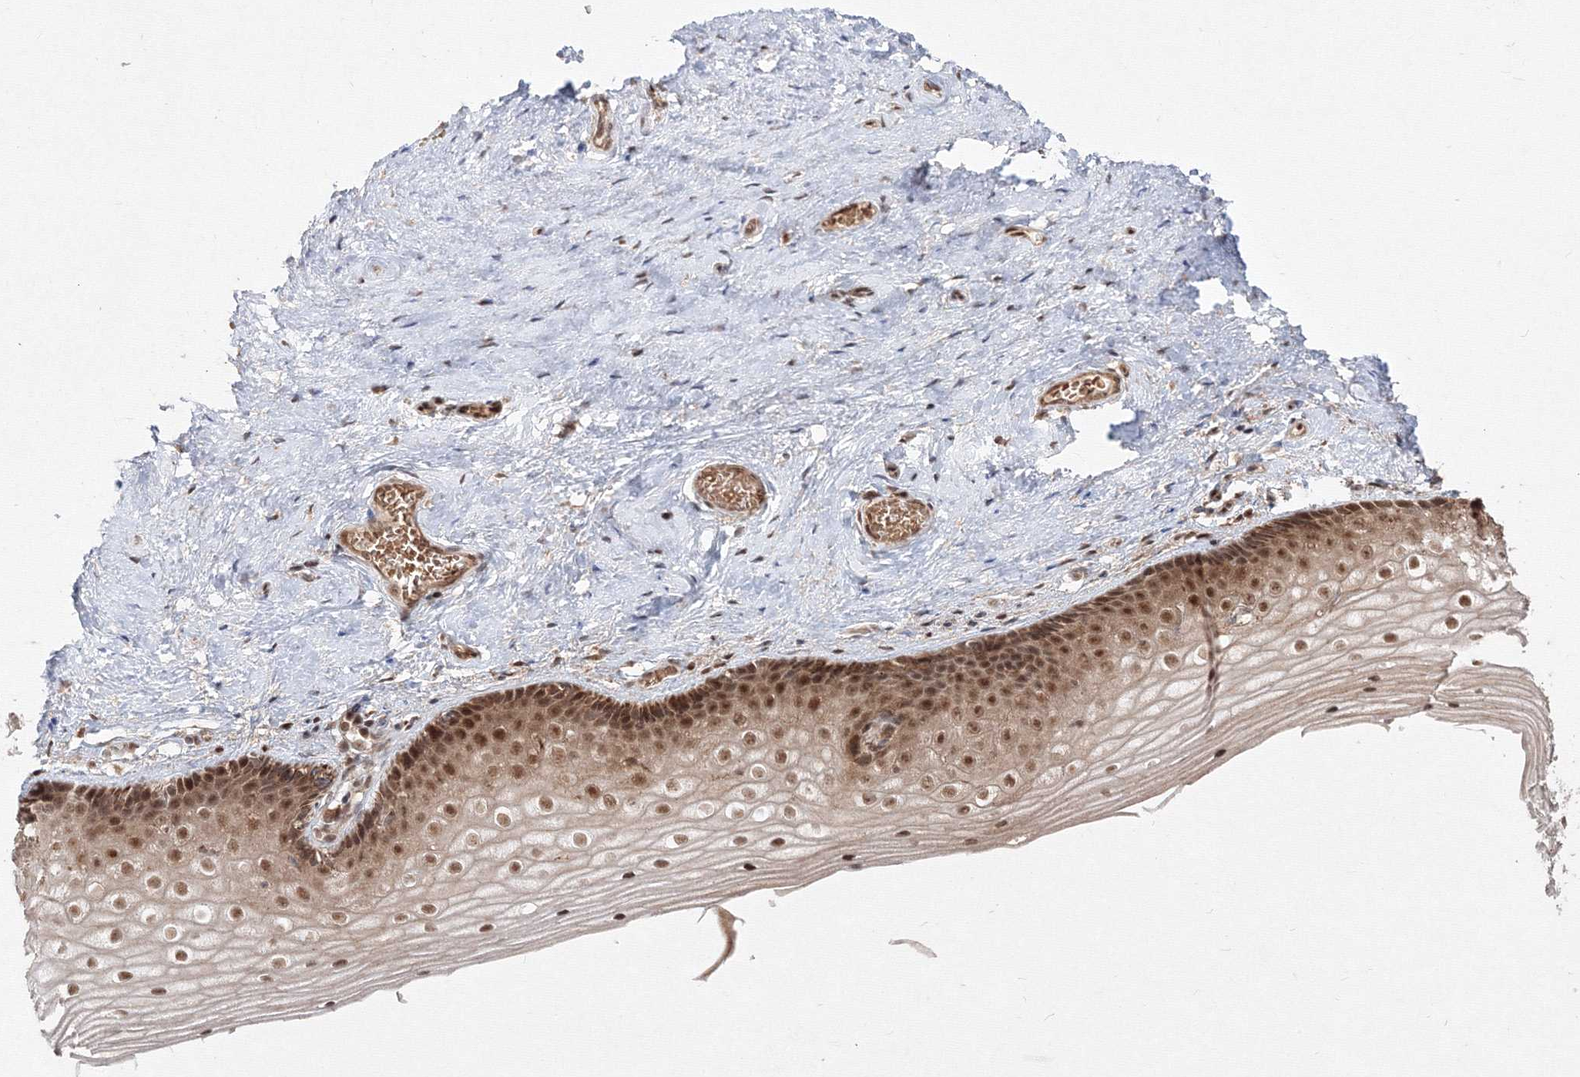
{"staining": {"intensity": "moderate", "quantity": ">75%", "location": "cytoplasmic/membranous,nuclear"}, "tissue": "vagina", "cell_type": "Squamous epithelial cells", "image_type": "normal", "snomed": [{"axis": "morphology", "description": "Normal tissue, NOS"}, {"axis": "topography", "description": "Vagina"}], "caption": "Immunohistochemical staining of benign vagina exhibits medium levels of moderate cytoplasmic/membranous,nuclear expression in approximately >75% of squamous epithelial cells.", "gene": "COPS4", "patient": {"sex": "female", "age": 46}}